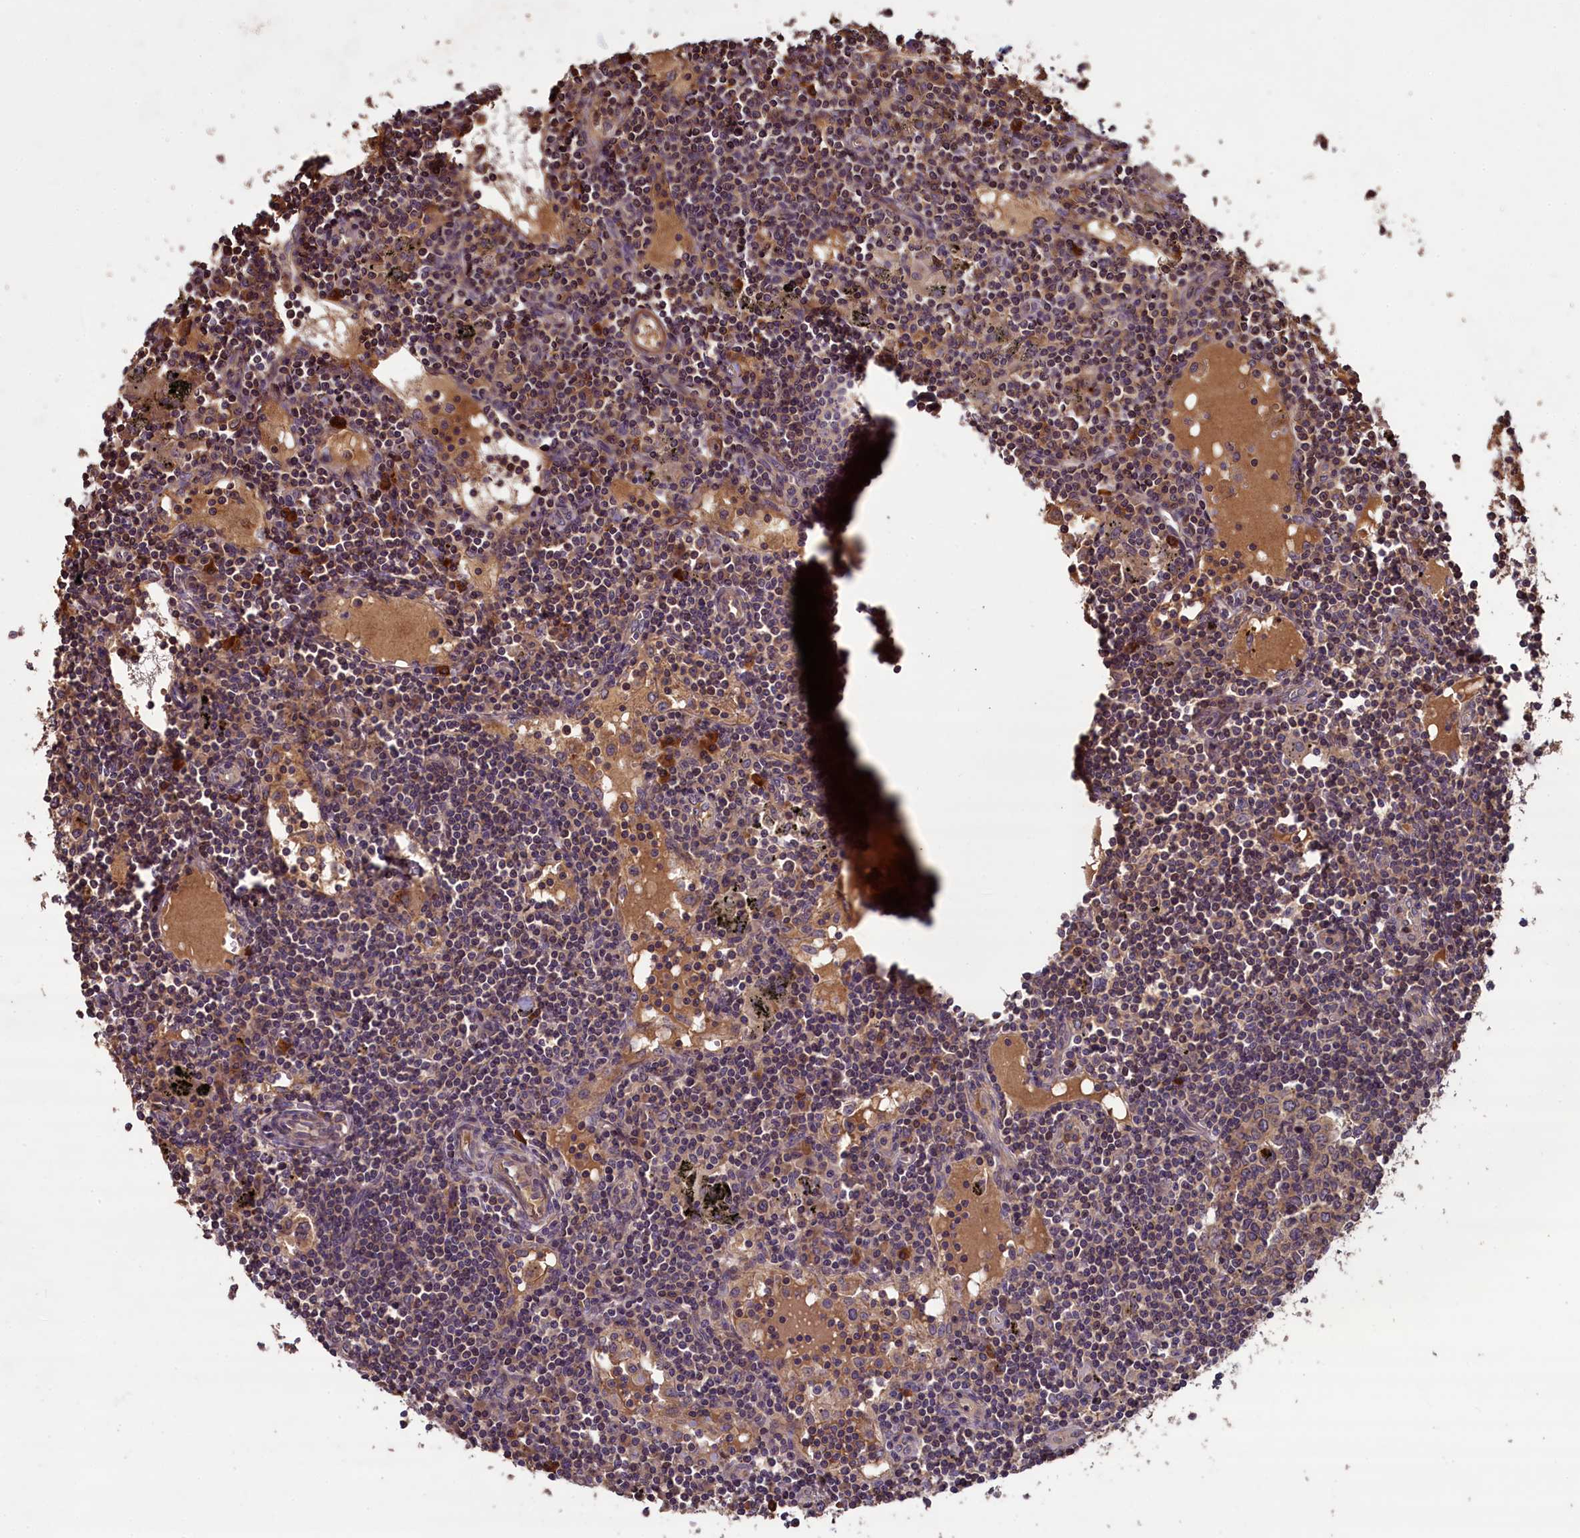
{"staining": {"intensity": "weak", "quantity": ">75%", "location": "cytoplasmic/membranous"}, "tissue": "lymph node", "cell_type": "Germinal center cells", "image_type": "normal", "snomed": [{"axis": "morphology", "description": "Normal tissue, NOS"}, {"axis": "topography", "description": "Lymph node"}], "caption": "Immunohistochemistry (IHC) image of normal lymph node stained for a protein (brown), which reveals low levels of weak cytoplasmic/membranous expression in approximately >75% of germinal center cells.", "gene": "NUDT6", "patient": {"sex": "male", "age": 74}}